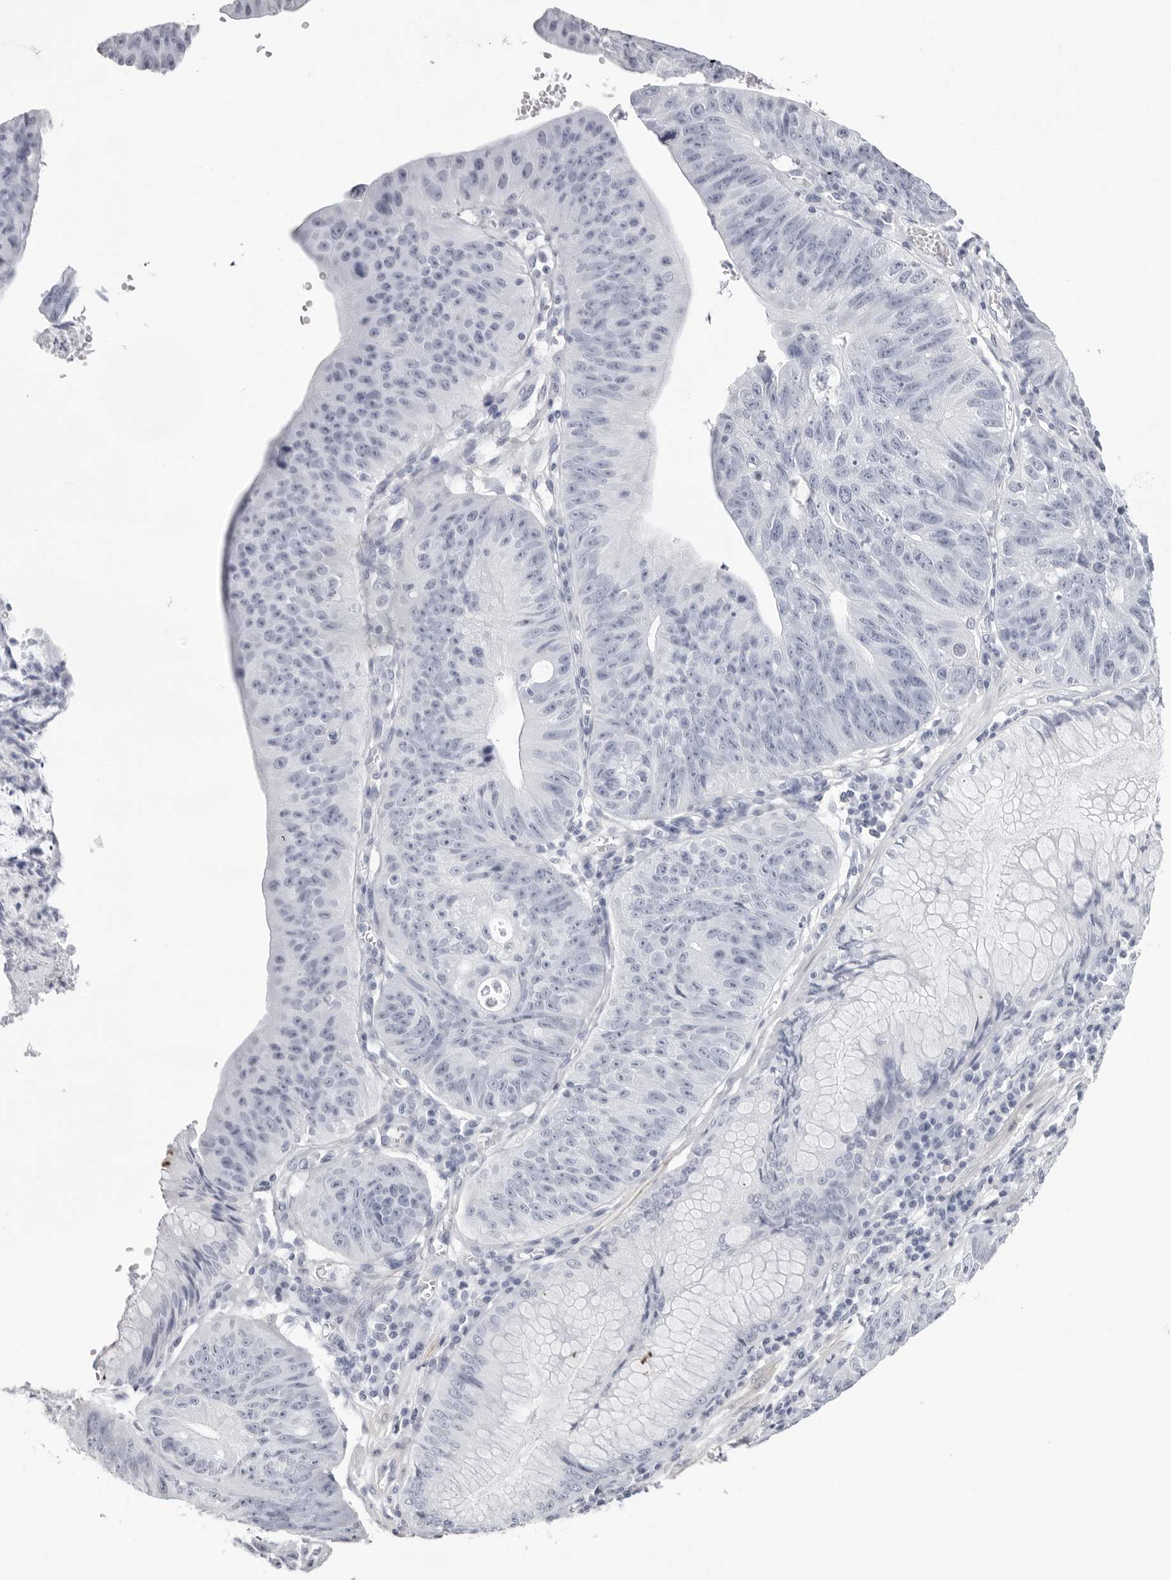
{"staining": {"intensity": "negative", "quantity": "none", "location": "none"}, "tissue": "stomach cancer", "cell_type": "Tumor cells", "image_type": "cancer", "snomed": [{"axis": "morphology", "description": "Adenocarcinoma, NOS"}, {"axis": "topography", "description": "Stomach"}], "caption": "Histopathology image shows no significant protein positivity in tumor cells of stomach cancer (adenocarcinoma).", "gene": "INSL3", "patient": {"sex": "male", "age": 59}}